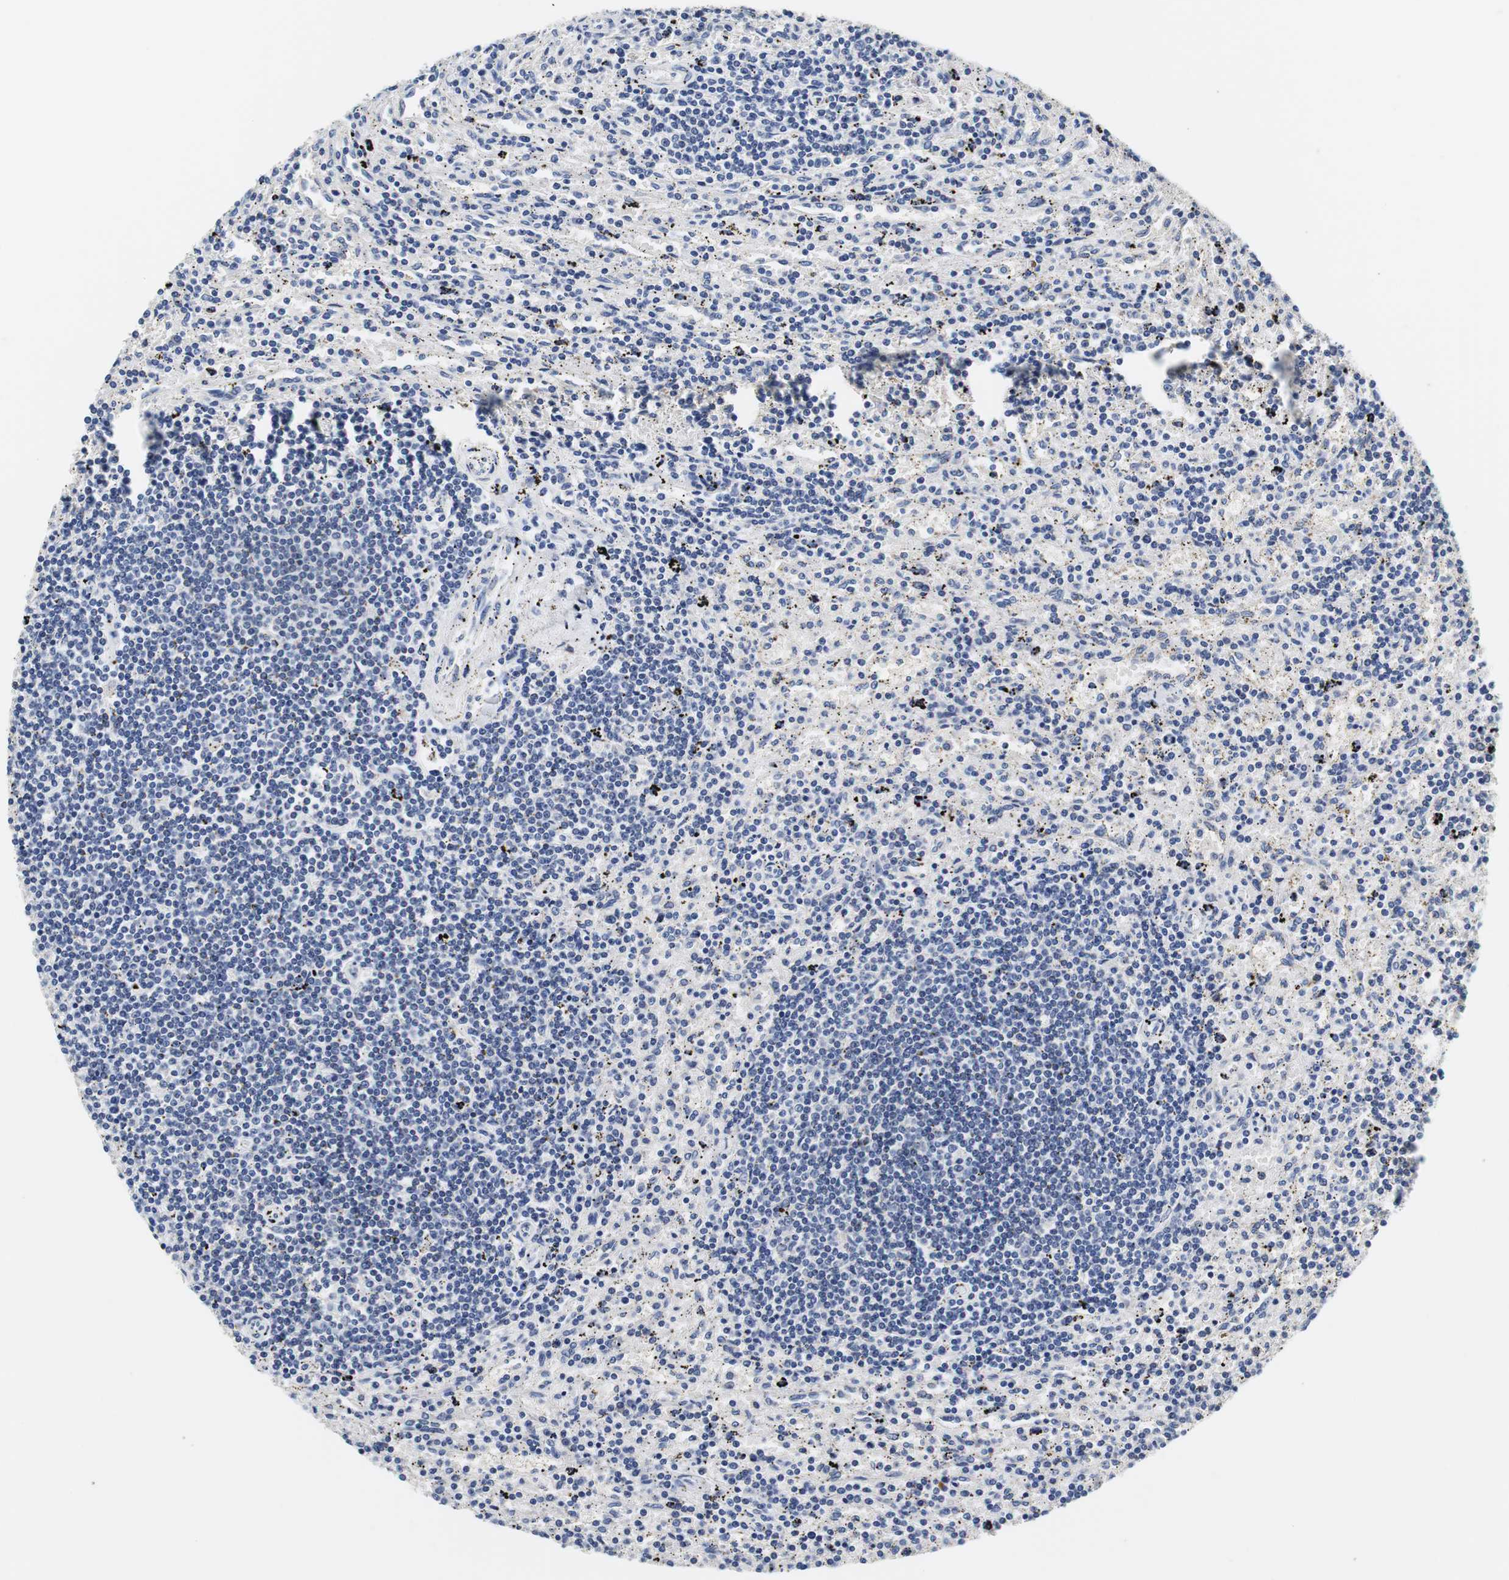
{"staining": {"intensity": "negative", "quantity": "none", "location": "none"}, "tissue": "lymphoma", "cell_type": "Tumor cells", "image_type": "cancer", "snomed": [{"axis": "morphology", "description": "Malignant lymphoma, non-Hodgkin's type, Low grade"}, {"axis": "topography", "description": "Spleen"}], "caption": "This is an immunohistochemistry histopathology image of human malignant lymphoma, non-Hodgkin's type (low-grade). There is no expression in tumor cells.", "gene": "PCK1", "patient": {"sex": "male", "age": 76}}